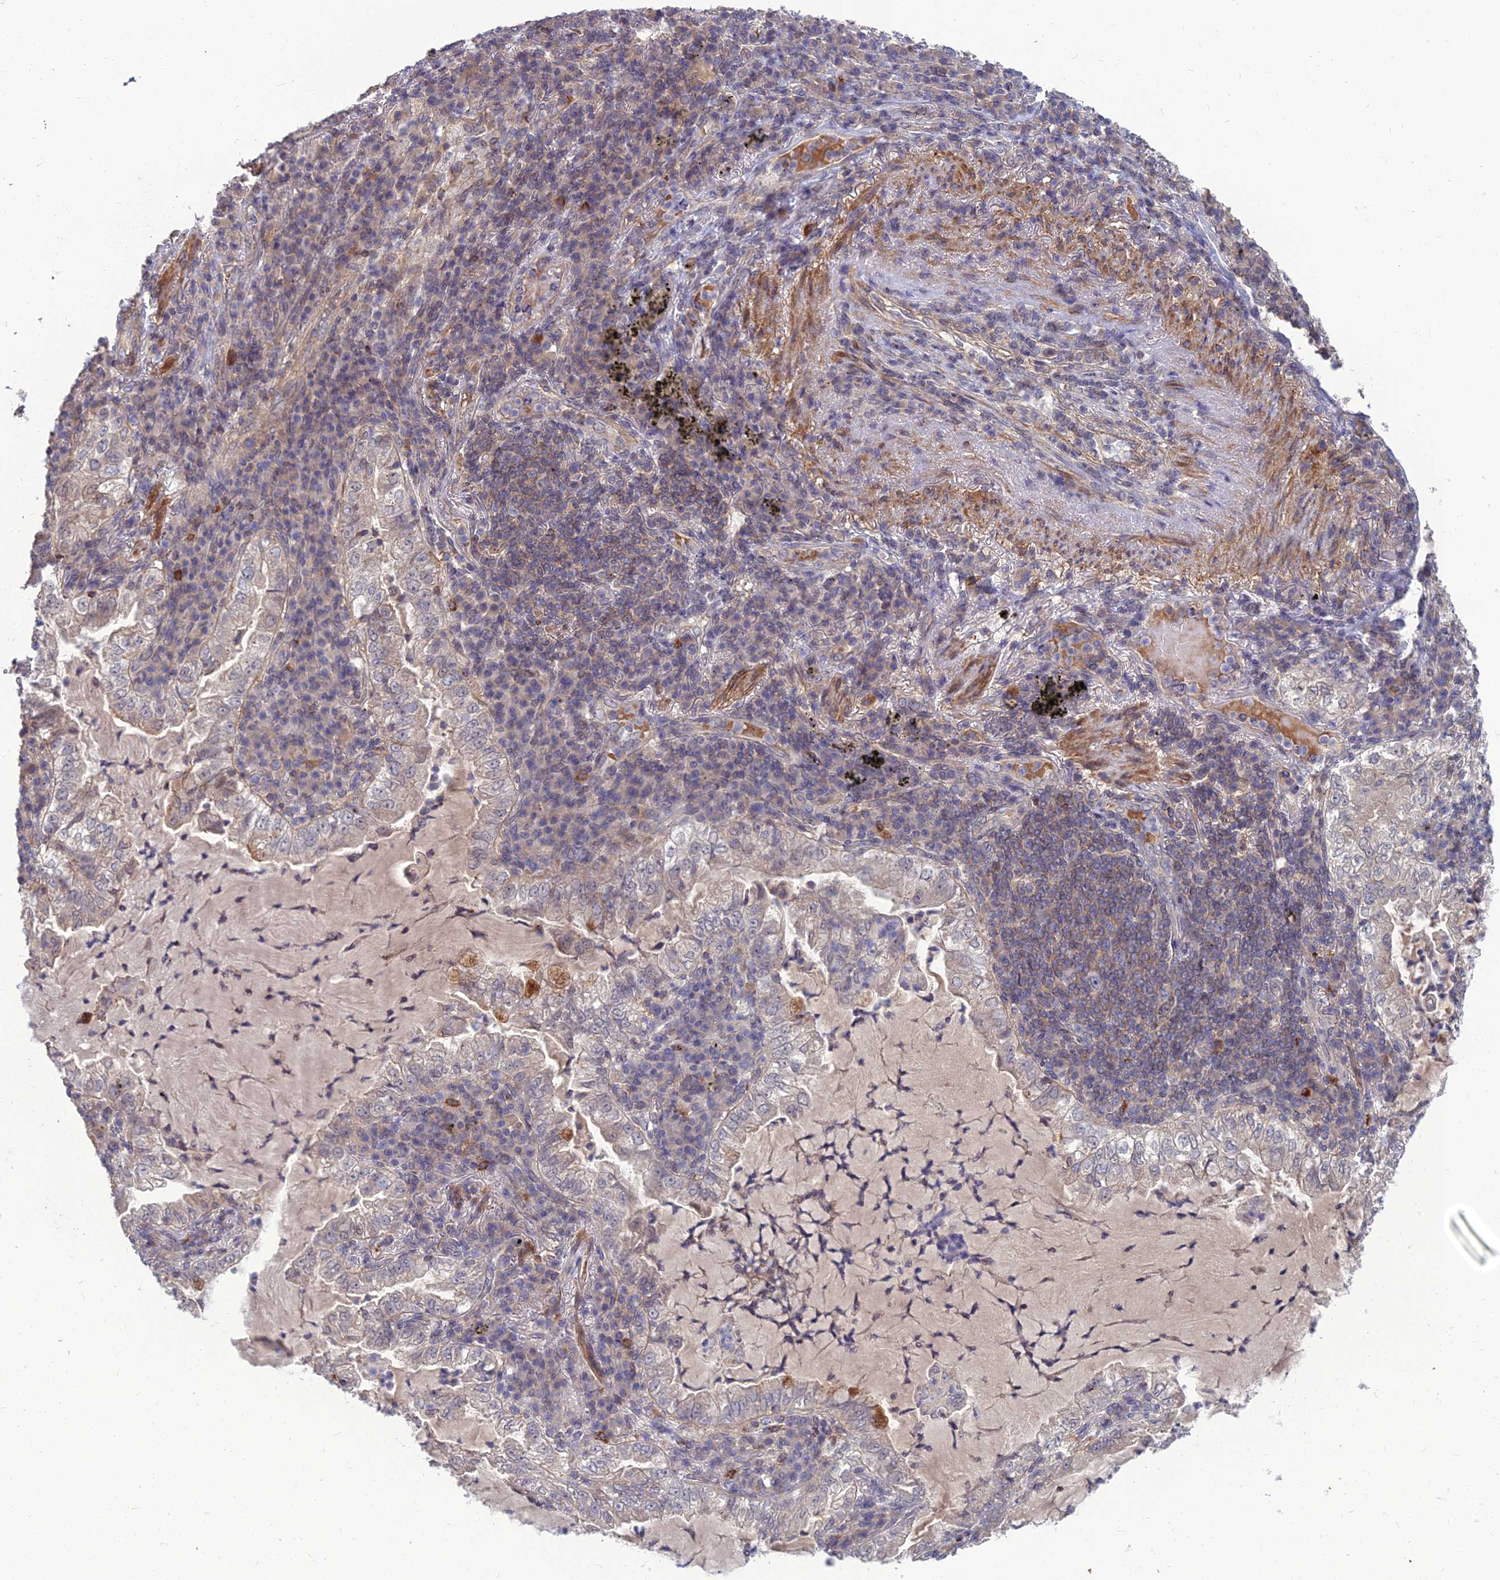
{"staining": {"intensity": "negative", "quantity": "none", "location": "none"}, "tissue": "lung cancer", "cell_type": "Tumor cells", "image_type": "cancer", "snomed": [{"axis": "morphology", "description": "Adenocarcinoma, NOS"}, {"axis": "topography", "description": "Lung"}], "caption": "DAB immunohistochemical staining of human lung cancer (adenocarcinoma) shows no significant expression in tumor cells. (DAB immunohistochemistry visualized using brightfield microscopy, high magnification).", "gene": "OPA3", "patient": {"sex": "female", "age": 73}}